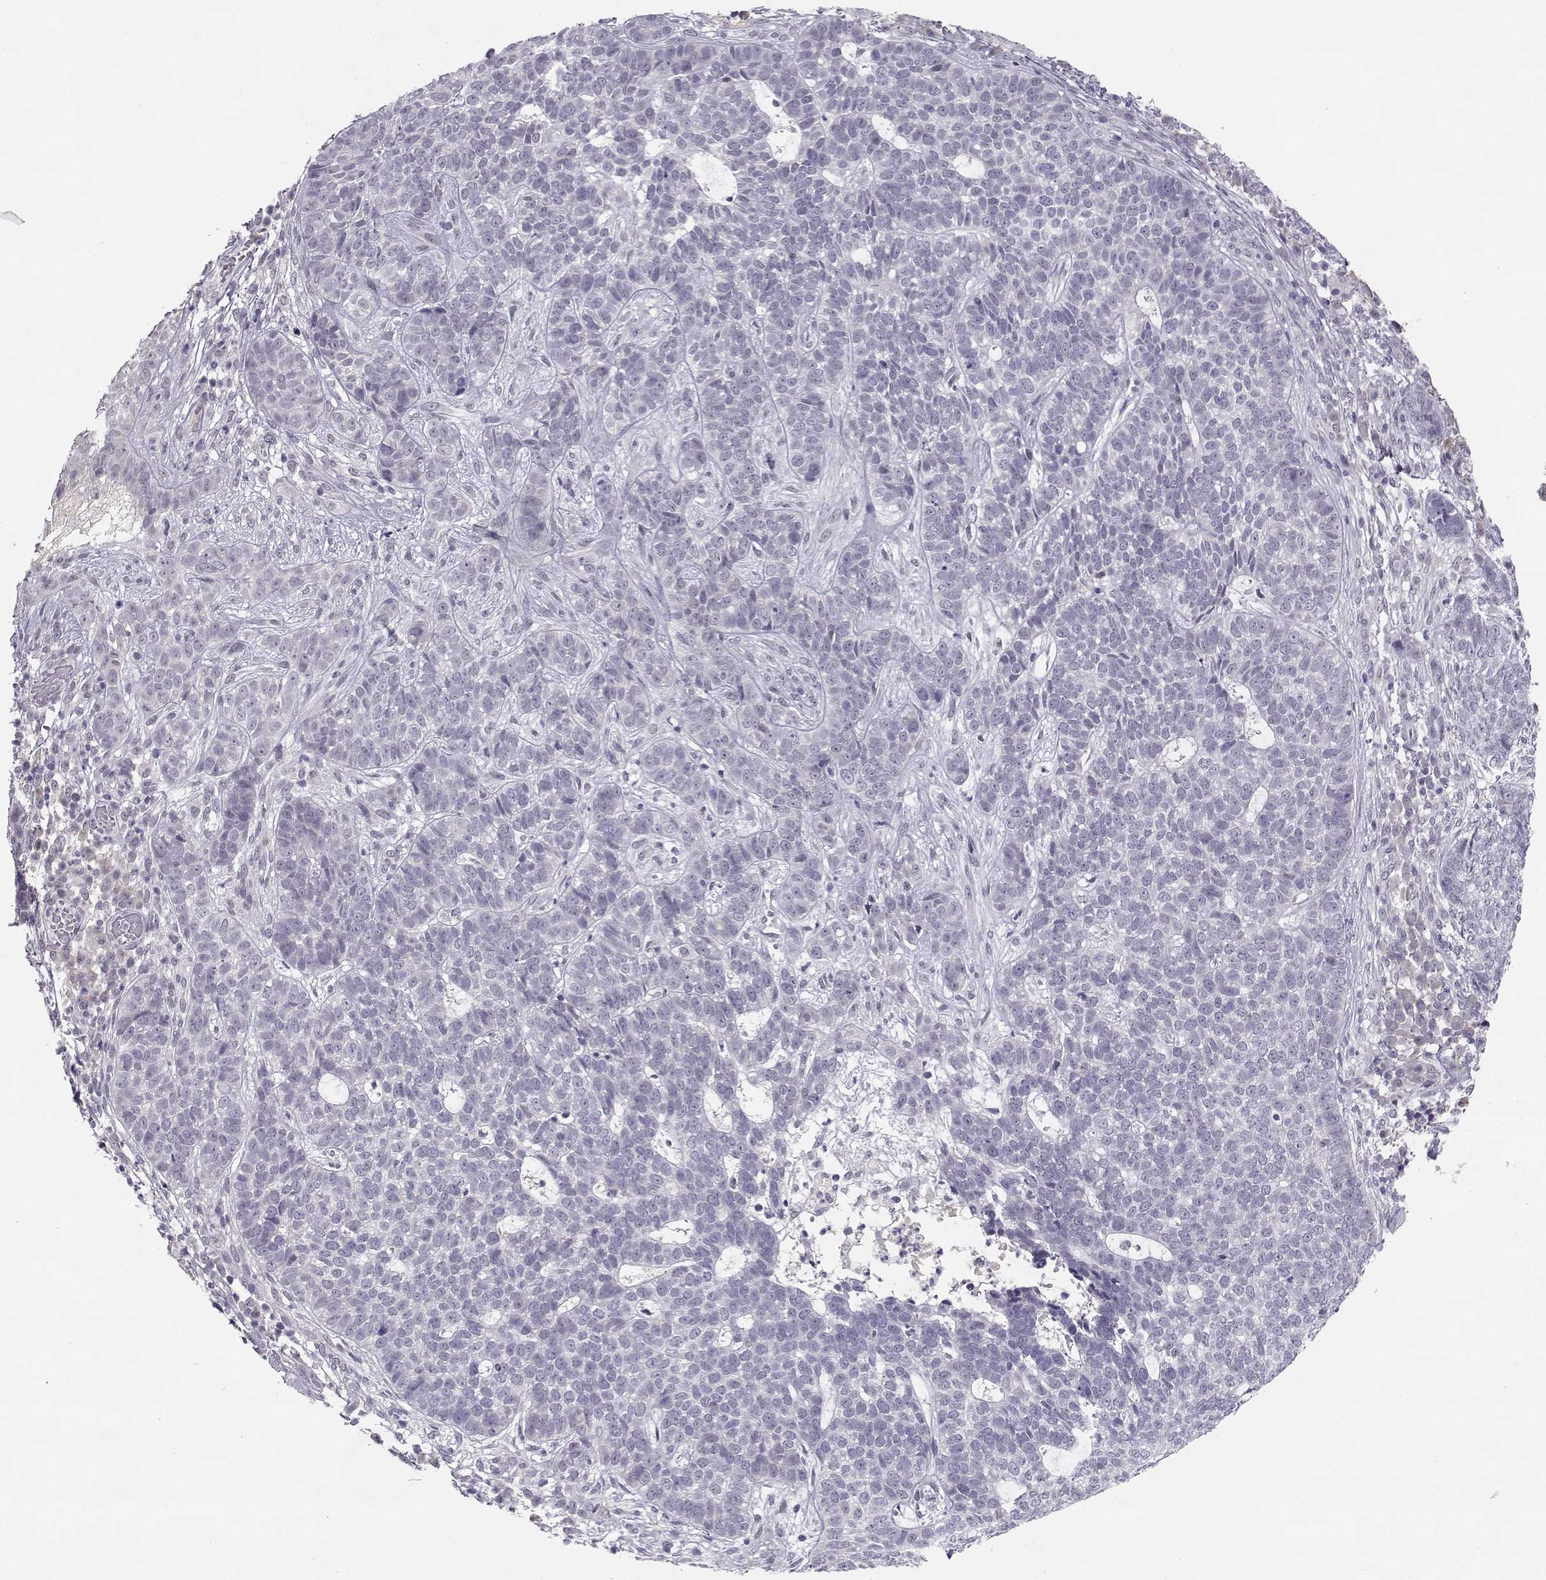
{"staining": {"intensity": "negative", "quantity": "none", "location": "none"}, "tissue": "skin cancer", "cell_type": "Tumor cells", "image_type": "cancer", "snomed": [{"axis": "morphology", "description": "Basal cell carcinoma"}, {"axis": "topography", "description": "Skin"}], "caption": "There is no significant expression in tumor cells of skin cancer (basal cell carcinoma). (Brightfield microscopy of DAB immunohistochemistry at high magnification).", "gene": "C16orf86", "patient": {"sex": "female", "age": 69}}